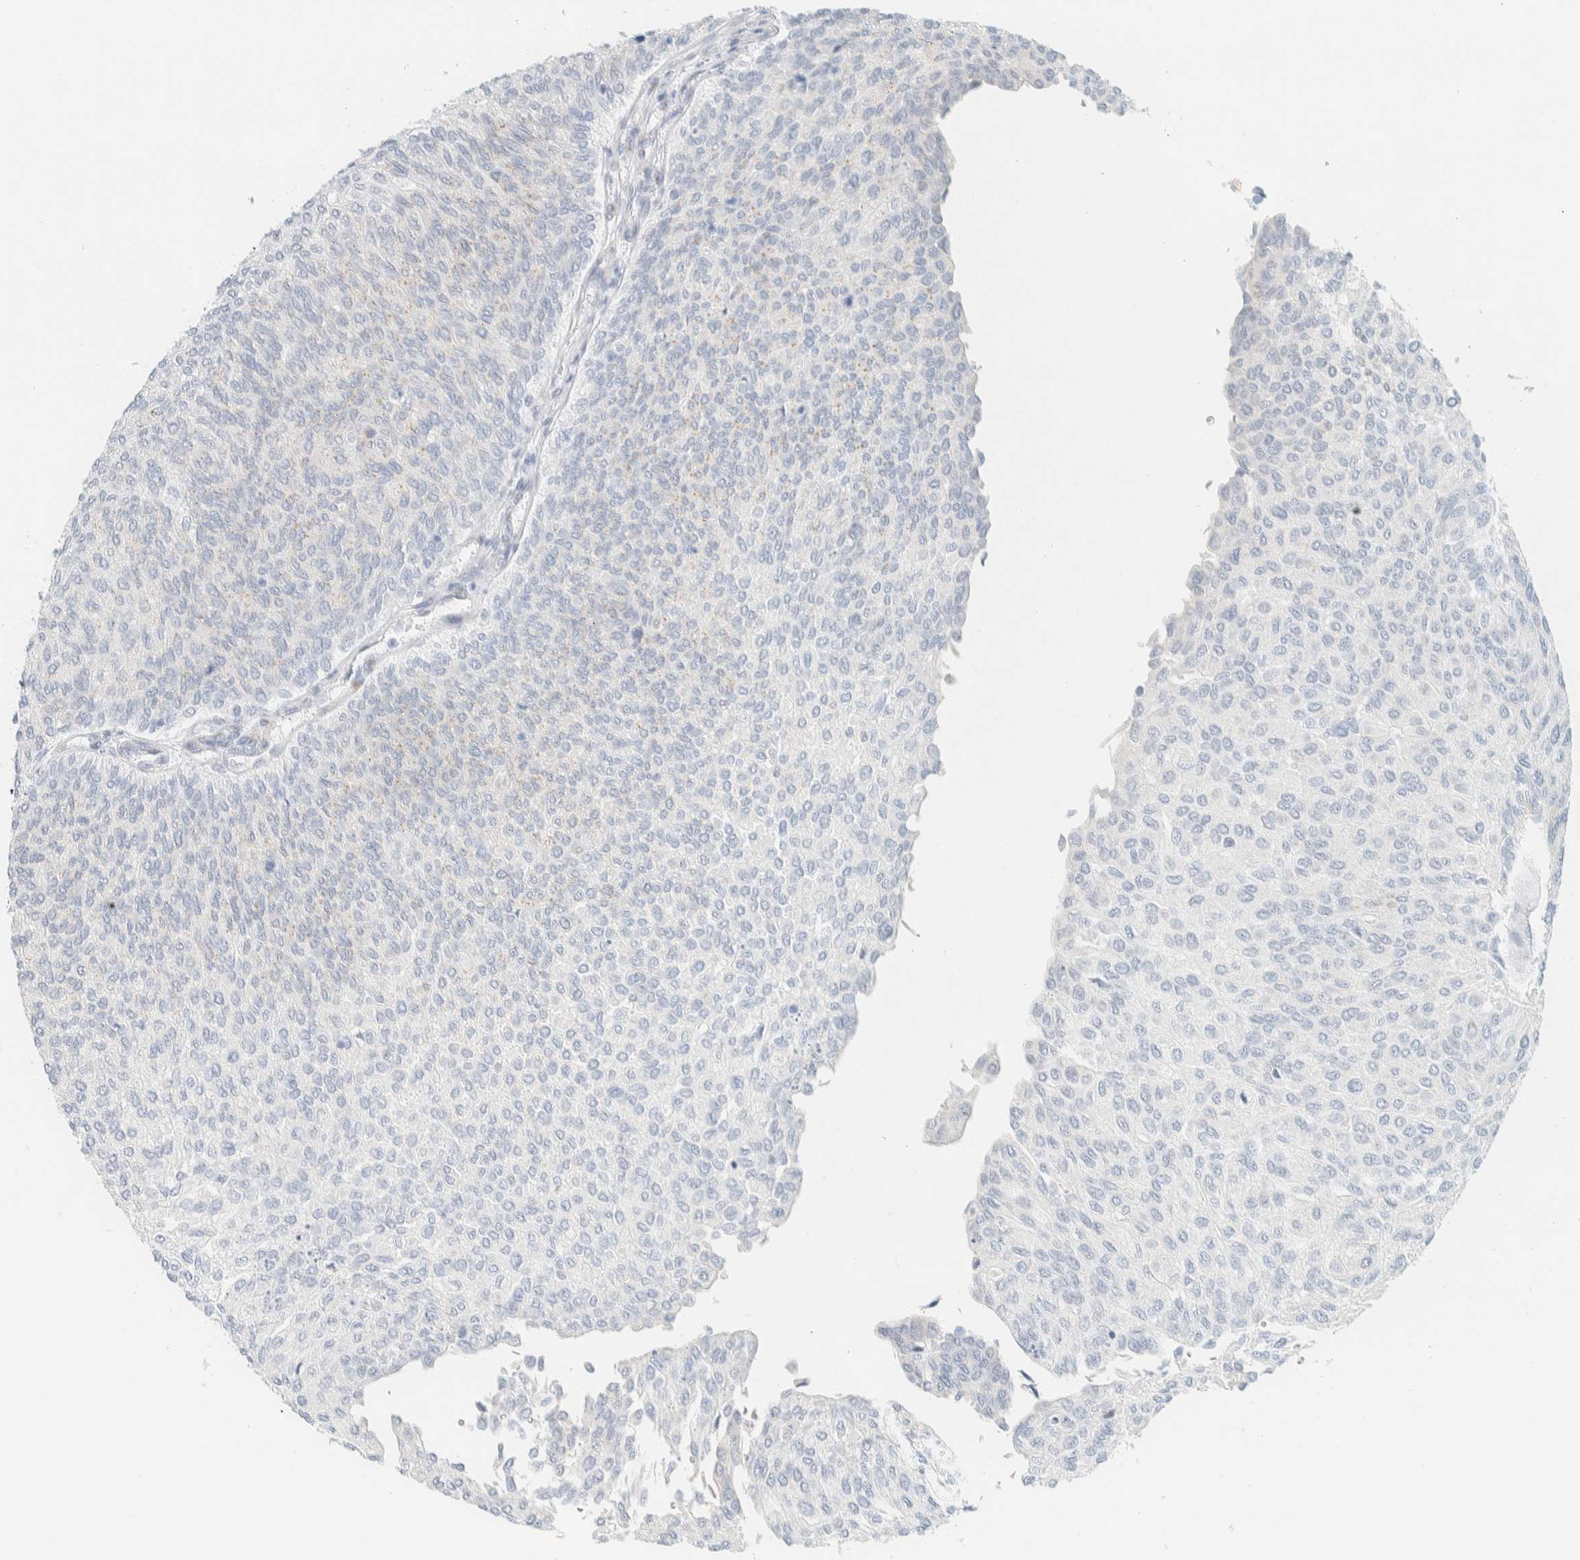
{"staining": {"intensity": "negative", "quantity": "none", "location": "none"}, "tissue": "urothelial cancer", "cell_type": "Tumor cells", "image_type": "cancer", "snomed": [{"axis": "morphology", "description": "Urothelial carcinoma, Low grade"}, {"axis": "topography", "description": "Urinary bladder"}], "caption": "High magnification brightfield microscopy of urothelial cancer stained with DAB (3,3'-diaminobenzidine) (brown) and counterstained with hematoxylin (blue): tumor cells show no significant positivity. (DAB (3,3'-diaminobenzidine) immunohistochemistry, high magnification).", "gene": "SPNS3", "patient": {"sex": "female", "age": 79}}